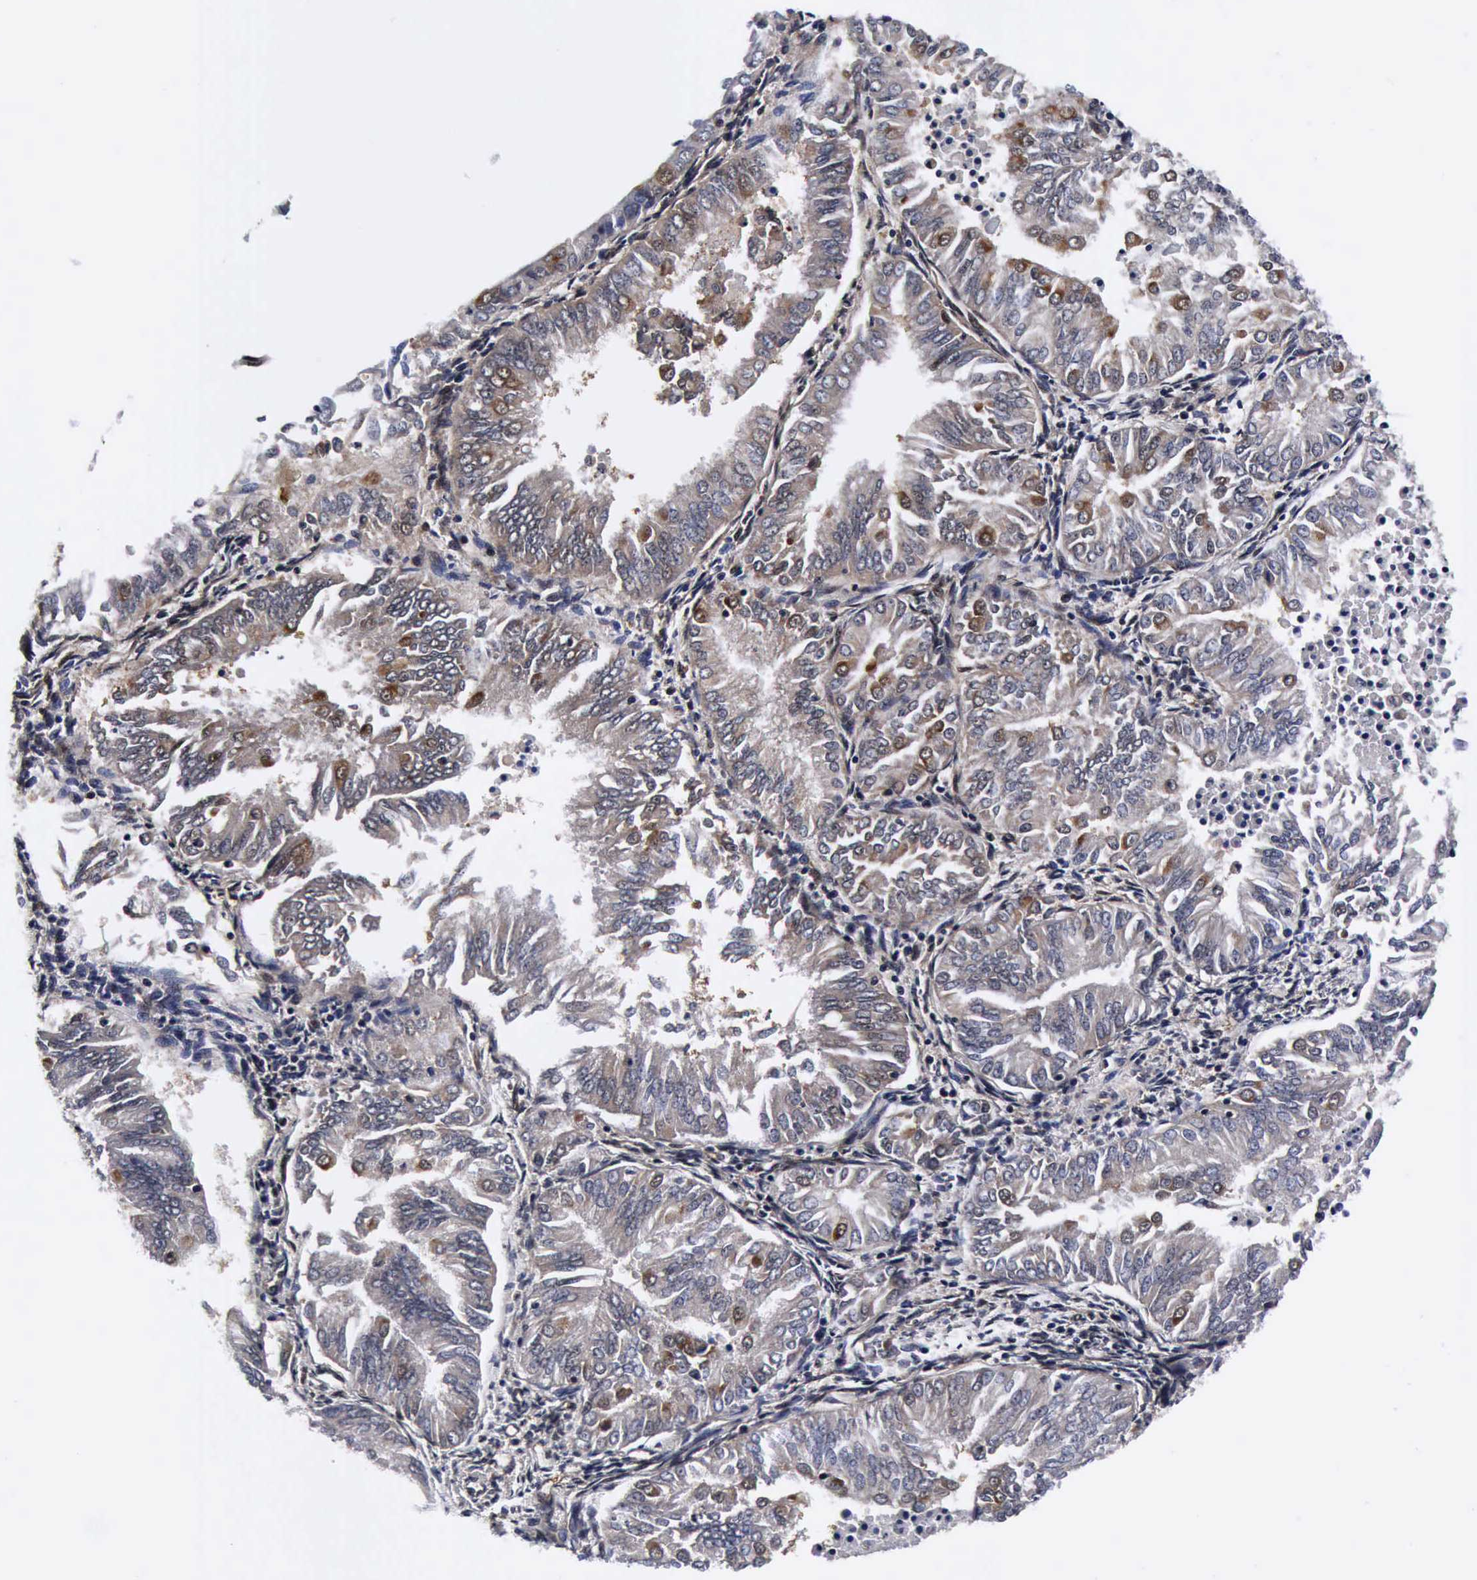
{"staining": {"intensity": "weak", "quantity": "25%-75%", "location": "cytoplasmic/membranous,nuclear"}, "tissue": "endometrial cancer", "cell_type": "Tumor cells", "image_type": "cancer", "snomed": [{"axis": "morphology", "description": "Adenocarcinoma, NOS"}, {"axis": "topography", "description": "Endometrium"}], "caption": "Endometrial cancer (adenocarcinoma) was stained to show a protein in brown. There is low levels of weak cytoplasmic/membranous and nuclear expression in about 25%-75% of tumor cells.", "gene": "UBC", "patient": {"sex": "female", "age": 53}}